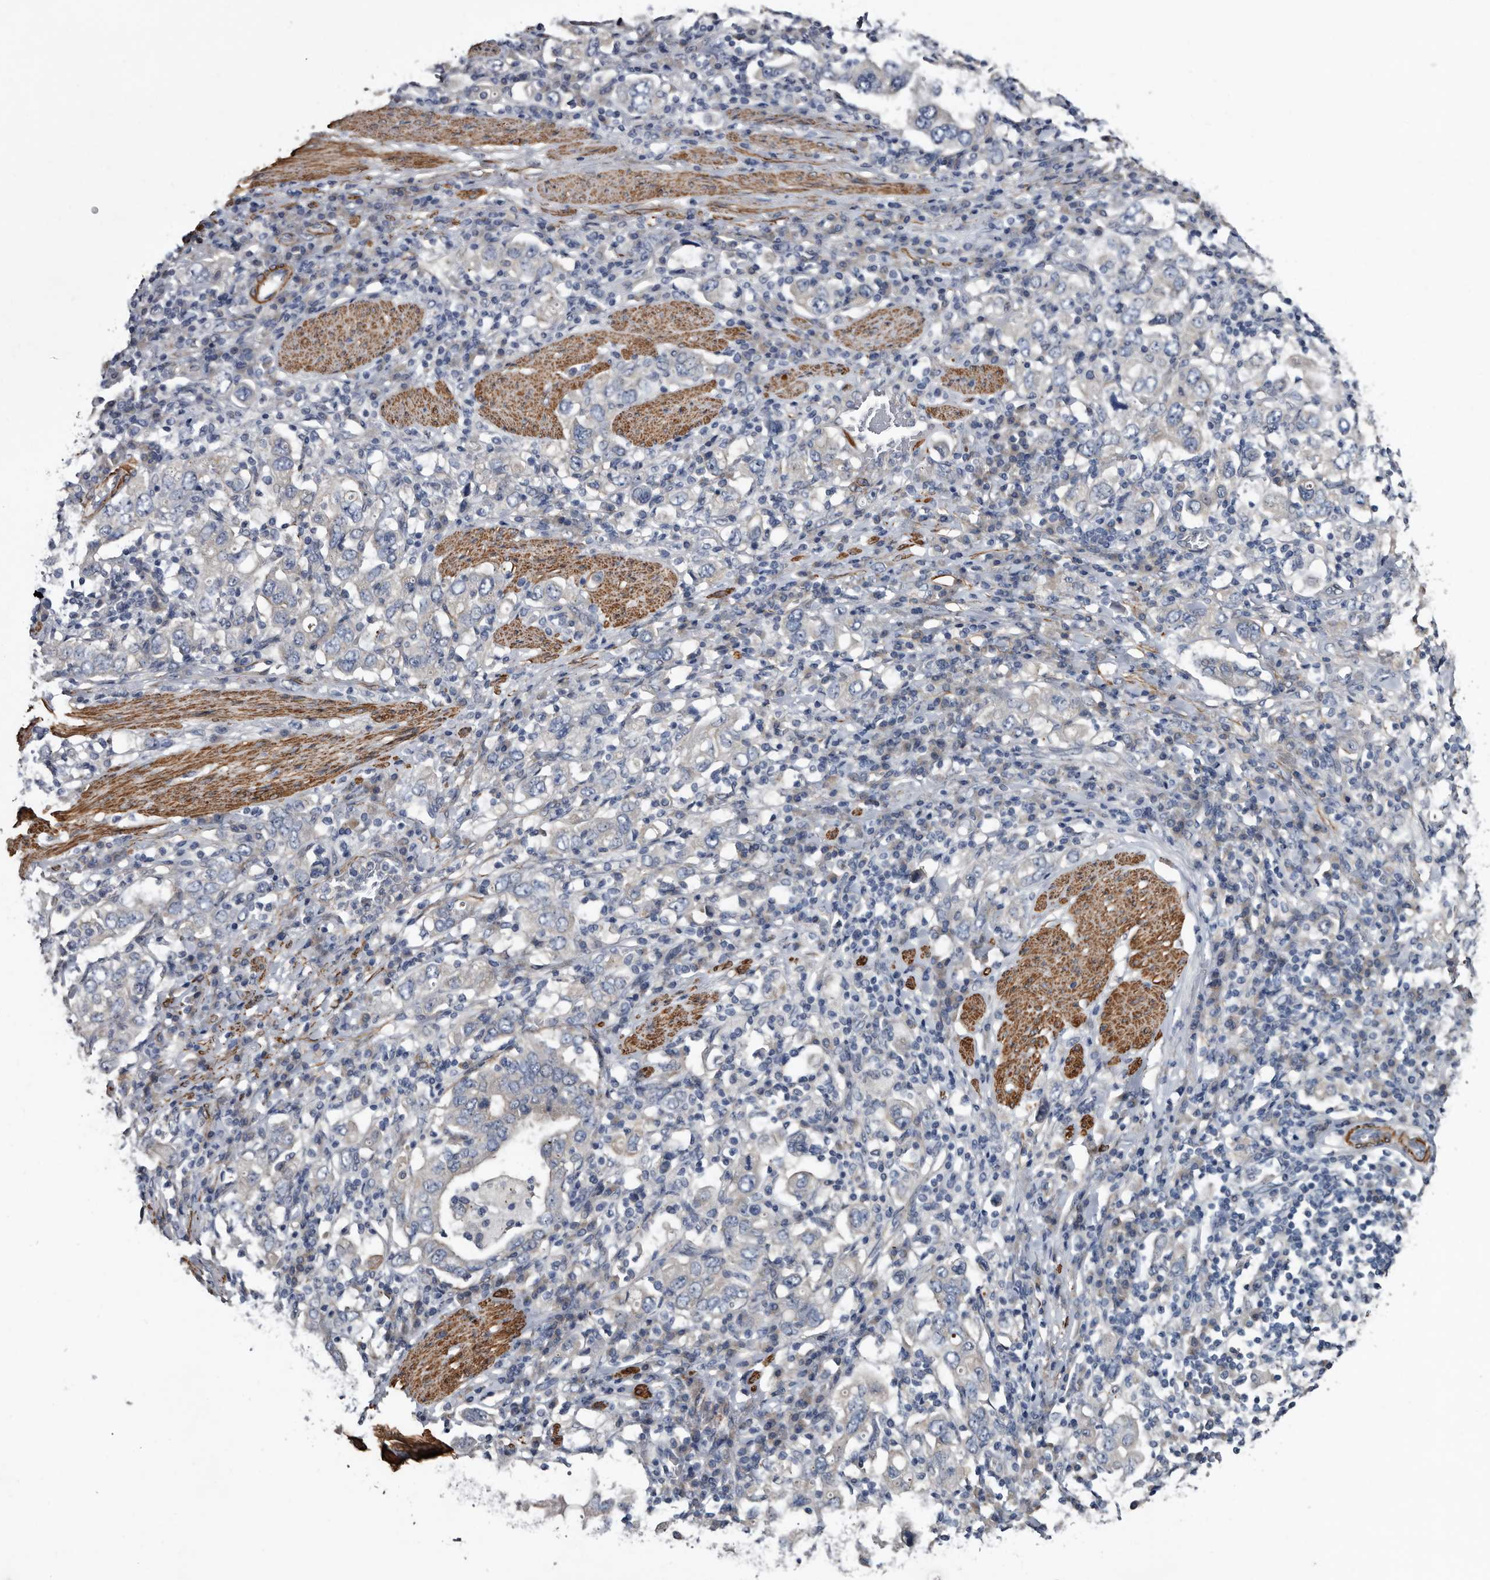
{"staining": {"intensity": "negative", "quantity": "none", "location": "none"}, "tissue": "stomach cancer", "cell_type": "Tumor cells", "image_type": "cancer", "snomed": [{"axis": "morphology", "description": "Adenocarcinoma, NOS"}, {"axis": "topography", "description": "Stomach, upper"}], "caption": "The image reveals no staining of tumor cells in stomach adenocarcinoma.", "gene": "IARS1", "patient": {"sex": "male", "age": 62}}